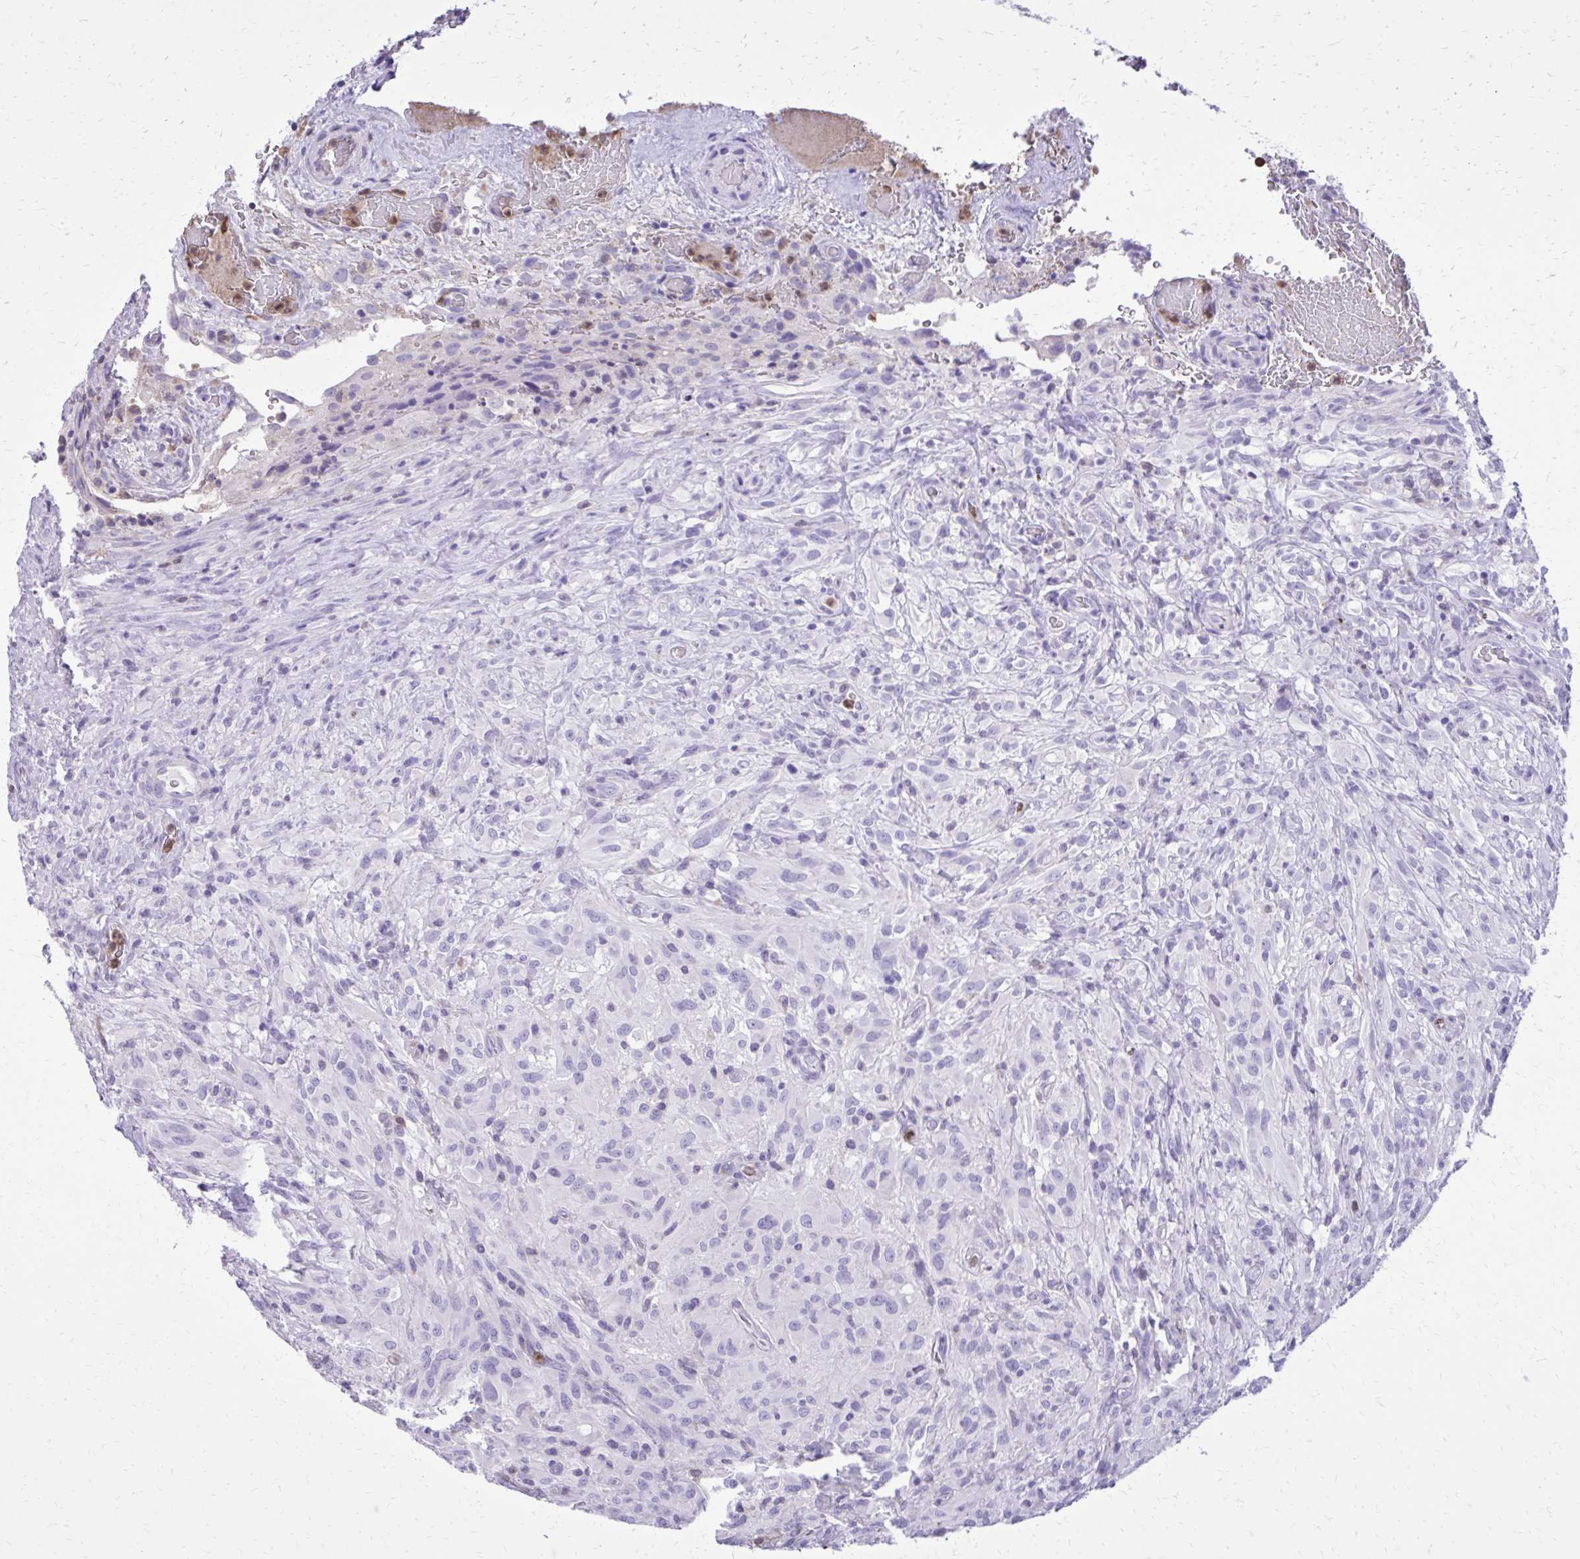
{"staining": {"intensity": "negative", "quantity": "none", "location": "none"}, "tissue": "glioma", "cell_type": "Tumor cells", "image_type": "cancer", "snomed": [{"axis": "morphology", "description": "Glioma, malignant, High grade"}, {"axis": "topography", "description": "Brain"}], "caption": "An immunohistochemistry (IHC) micrograph of malignant glioma (high-grade) is shown. There is no staining in tumor cells of malignant glioma (high-grade).", "gene": "CAT", "patient": {"sex": "male", "age": 71}}